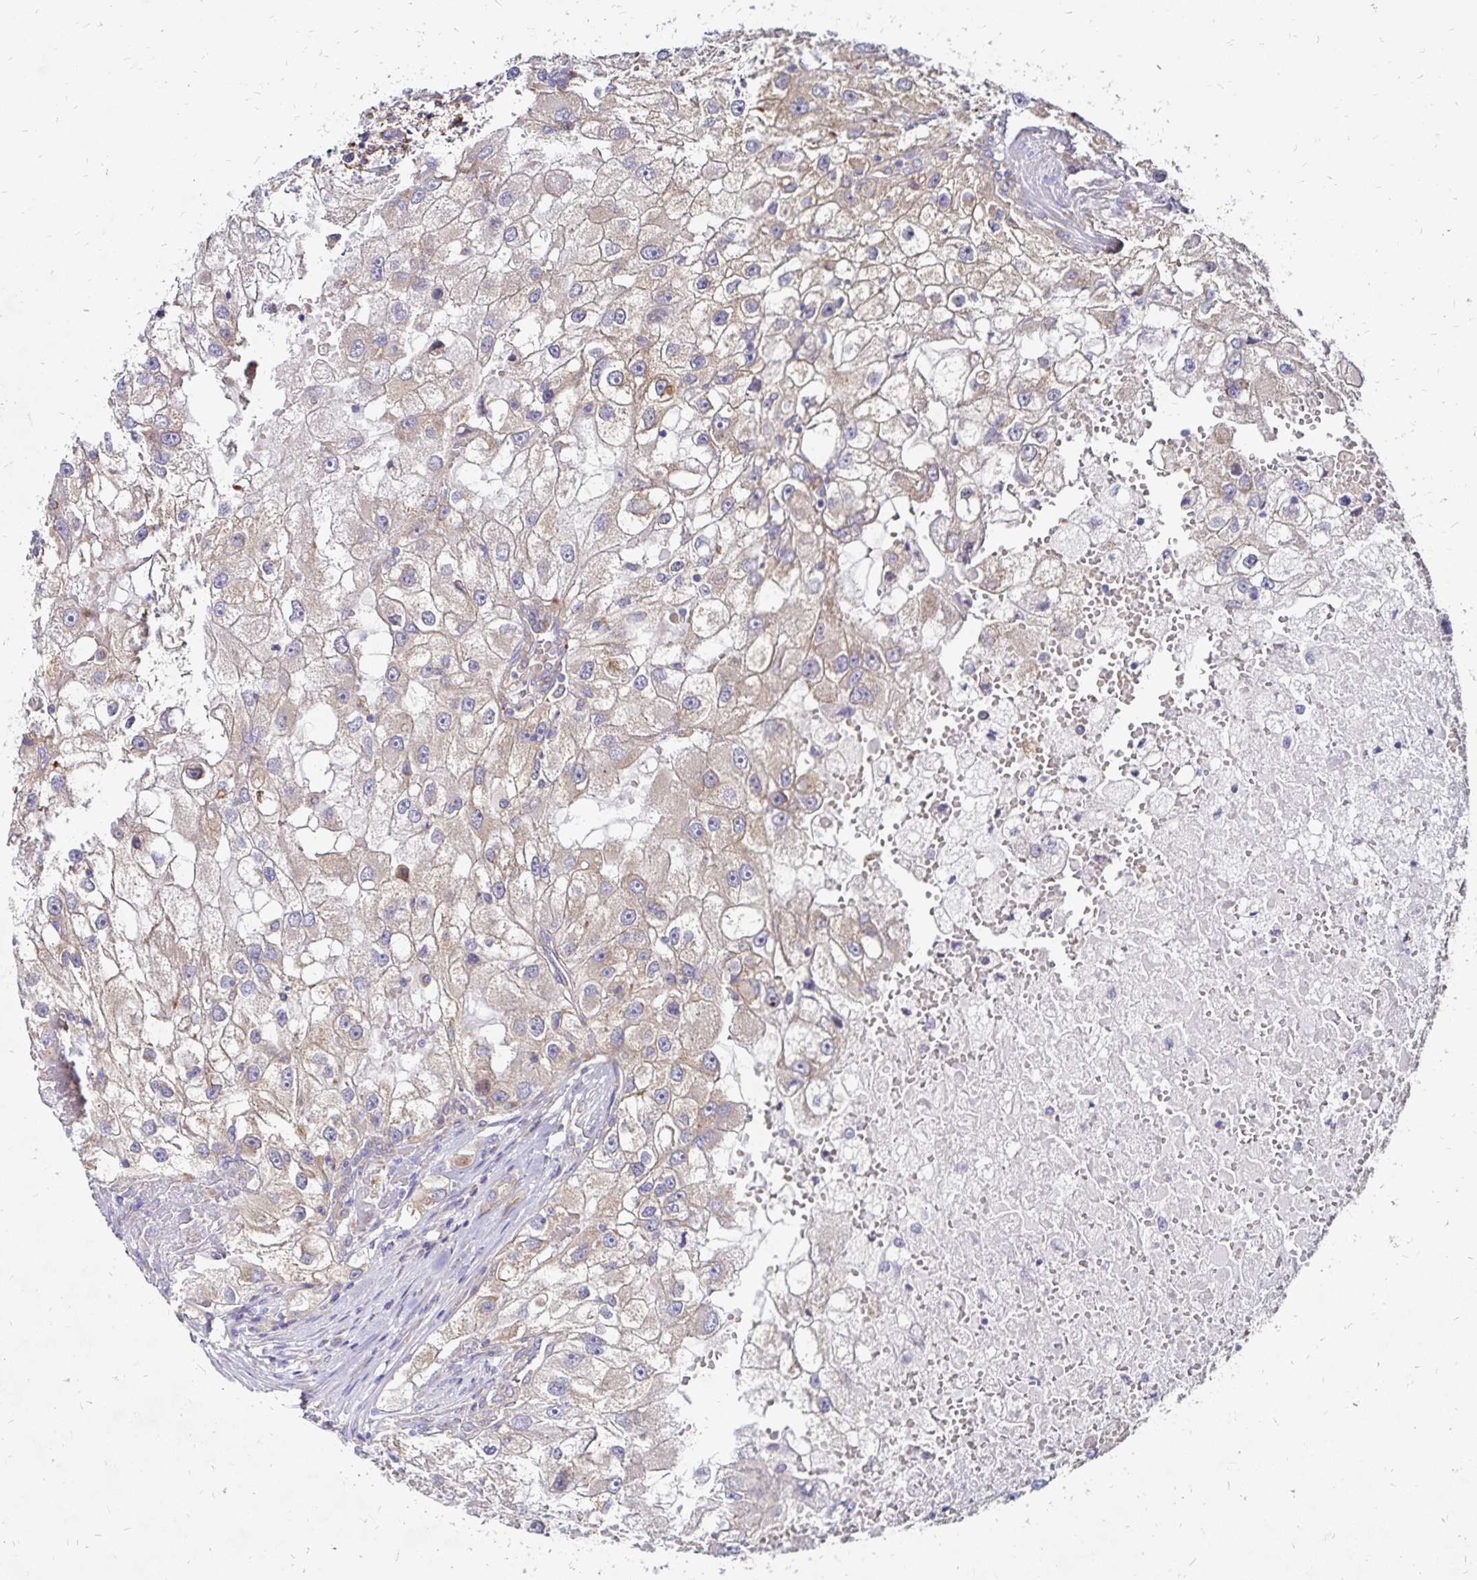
{"staining": {"intensity": "weak", "quantity": ">75%", "location": "cytoplasmic/membranous"}, "tissue": "renal cancer", "cell_type": "Tumor cells", "image_type": "cancer", "snomed": [{"axis": "morphology", "description": "Adenocarcinoma, NOS"}, {"axis": "topography", "description": "Kidney"}], "caption": "Protein expression analysis of renal cancer reveals weak cytoplasmic/membranous positivity in approximately >75% of tumor cells.", "gene": "IDUA", "patient": {"sex": "male", "age": 63}}